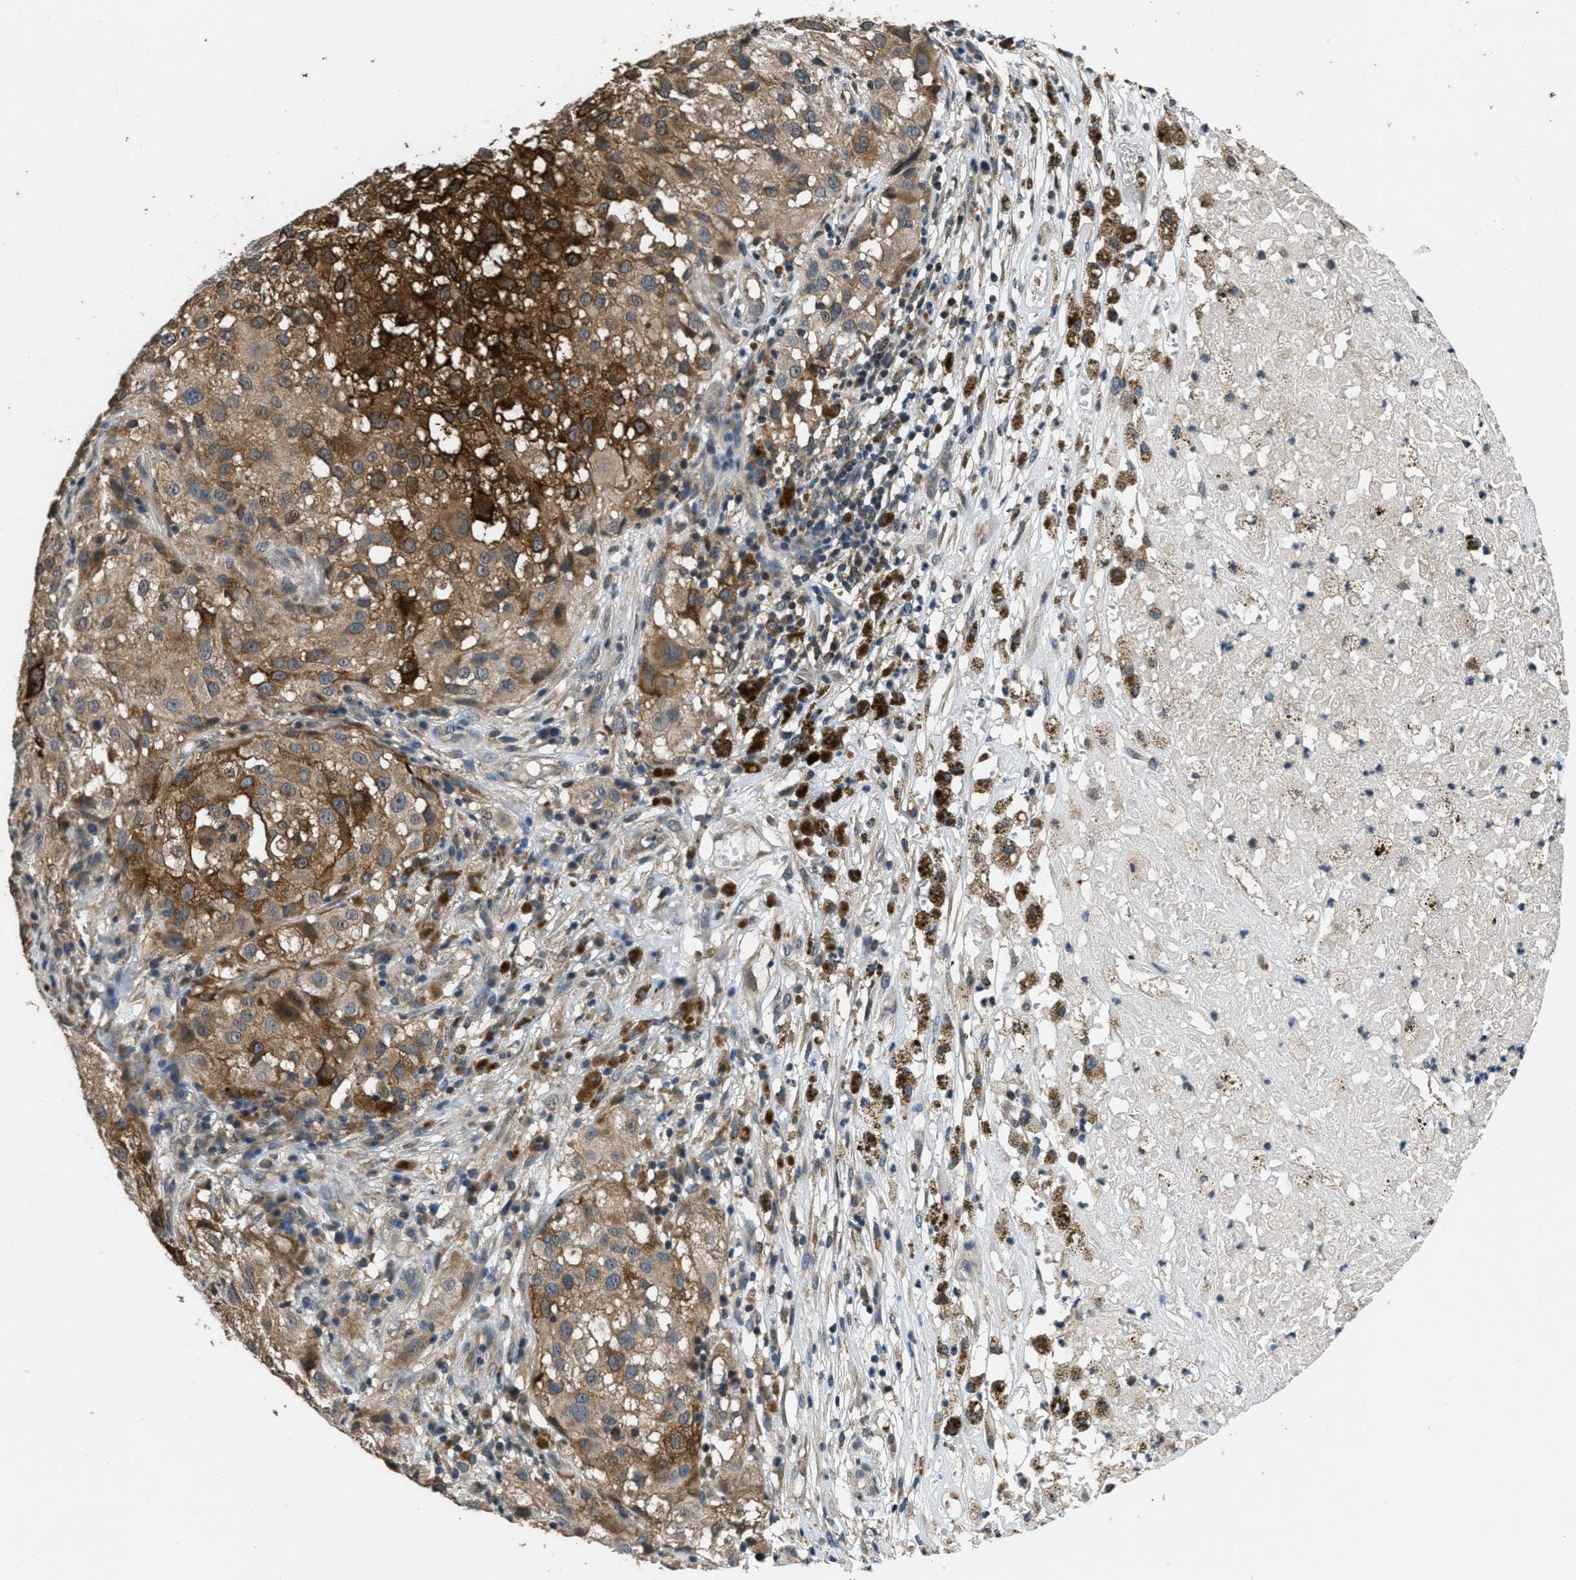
{"staining": {"intensity": "moderate", "quantity": "25%-75%", "location": "cytoplasmic/membranous"}, "tissue": "melanoma", "cell_type": "Tumor cells", "image_type": "cancer", "snomed": [{"axis": "morphology", "description": "Necrosis, NOS"}, {"axis": "morphology", "description": "Malignant melanoma, NOS"}, {"axis": "topography", "description": "Skin"}], "caption": "Immunohistochemical staining of human malignant melanoma shows moderate cytoplasmic/membranous protein positivity in approximately 25%-75% of tumor cells.", "gene": "NAT1", "patient": {"sex": "female", "age": 87}}